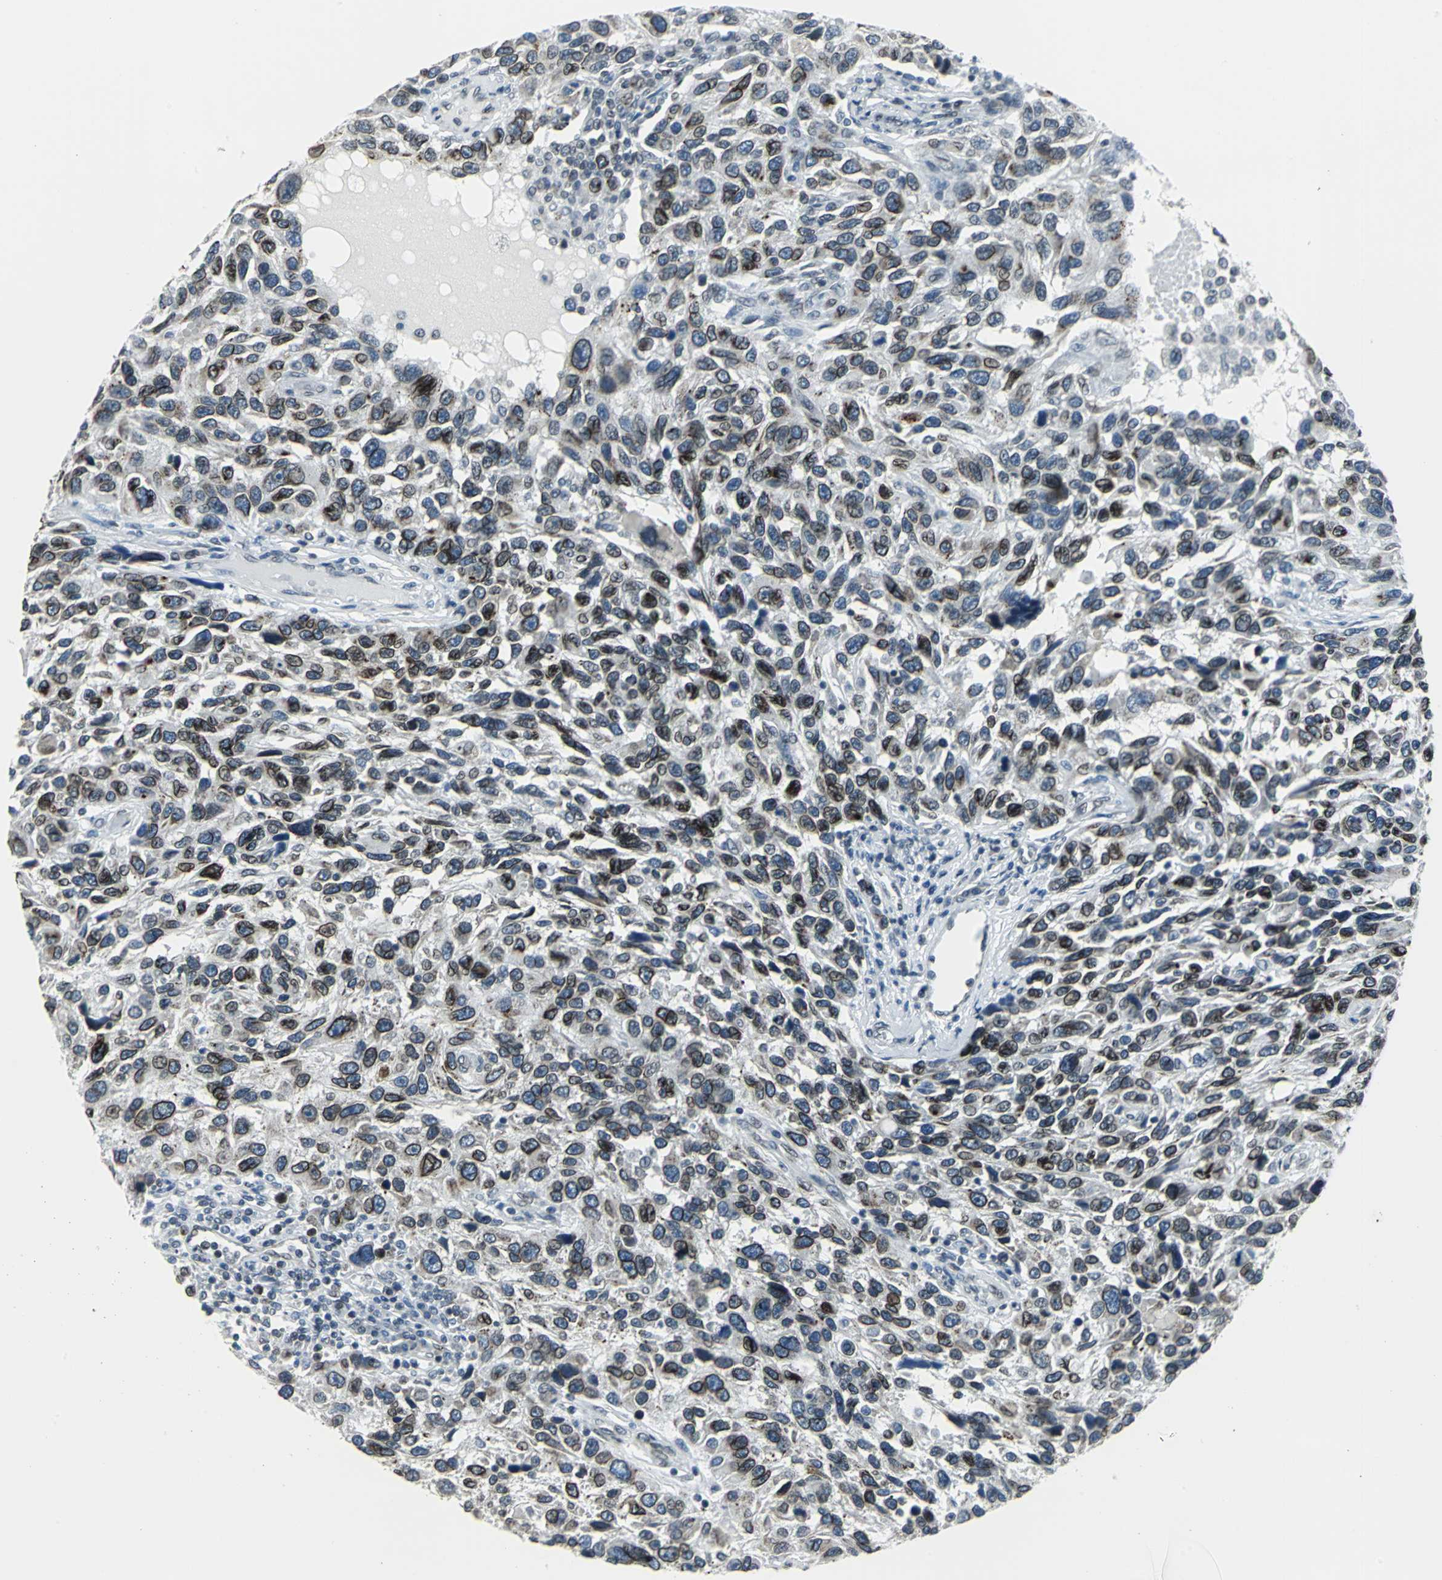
{"staining": {"intensity": "moderate", "quantity": ">75%", "location": "cytoplasmic/membranous,nuclear"}, "tissue": "melanoma", "cell_type": "Tumor cells", "image_type": "cancer", "snomed": [{"axis": "morphology", "description": "Malignant melanoma, NOS"}, {"axis": "topography", "description": "Skin"}], "caption": "Malignant melanoma stained with a brown dye displays moderate cytoplasmic/membranous and nuclear positive staining in approximately >75% of tumor cells.", "gene": "SNUPN", "patient": {"sex": "male", "age": 53}}